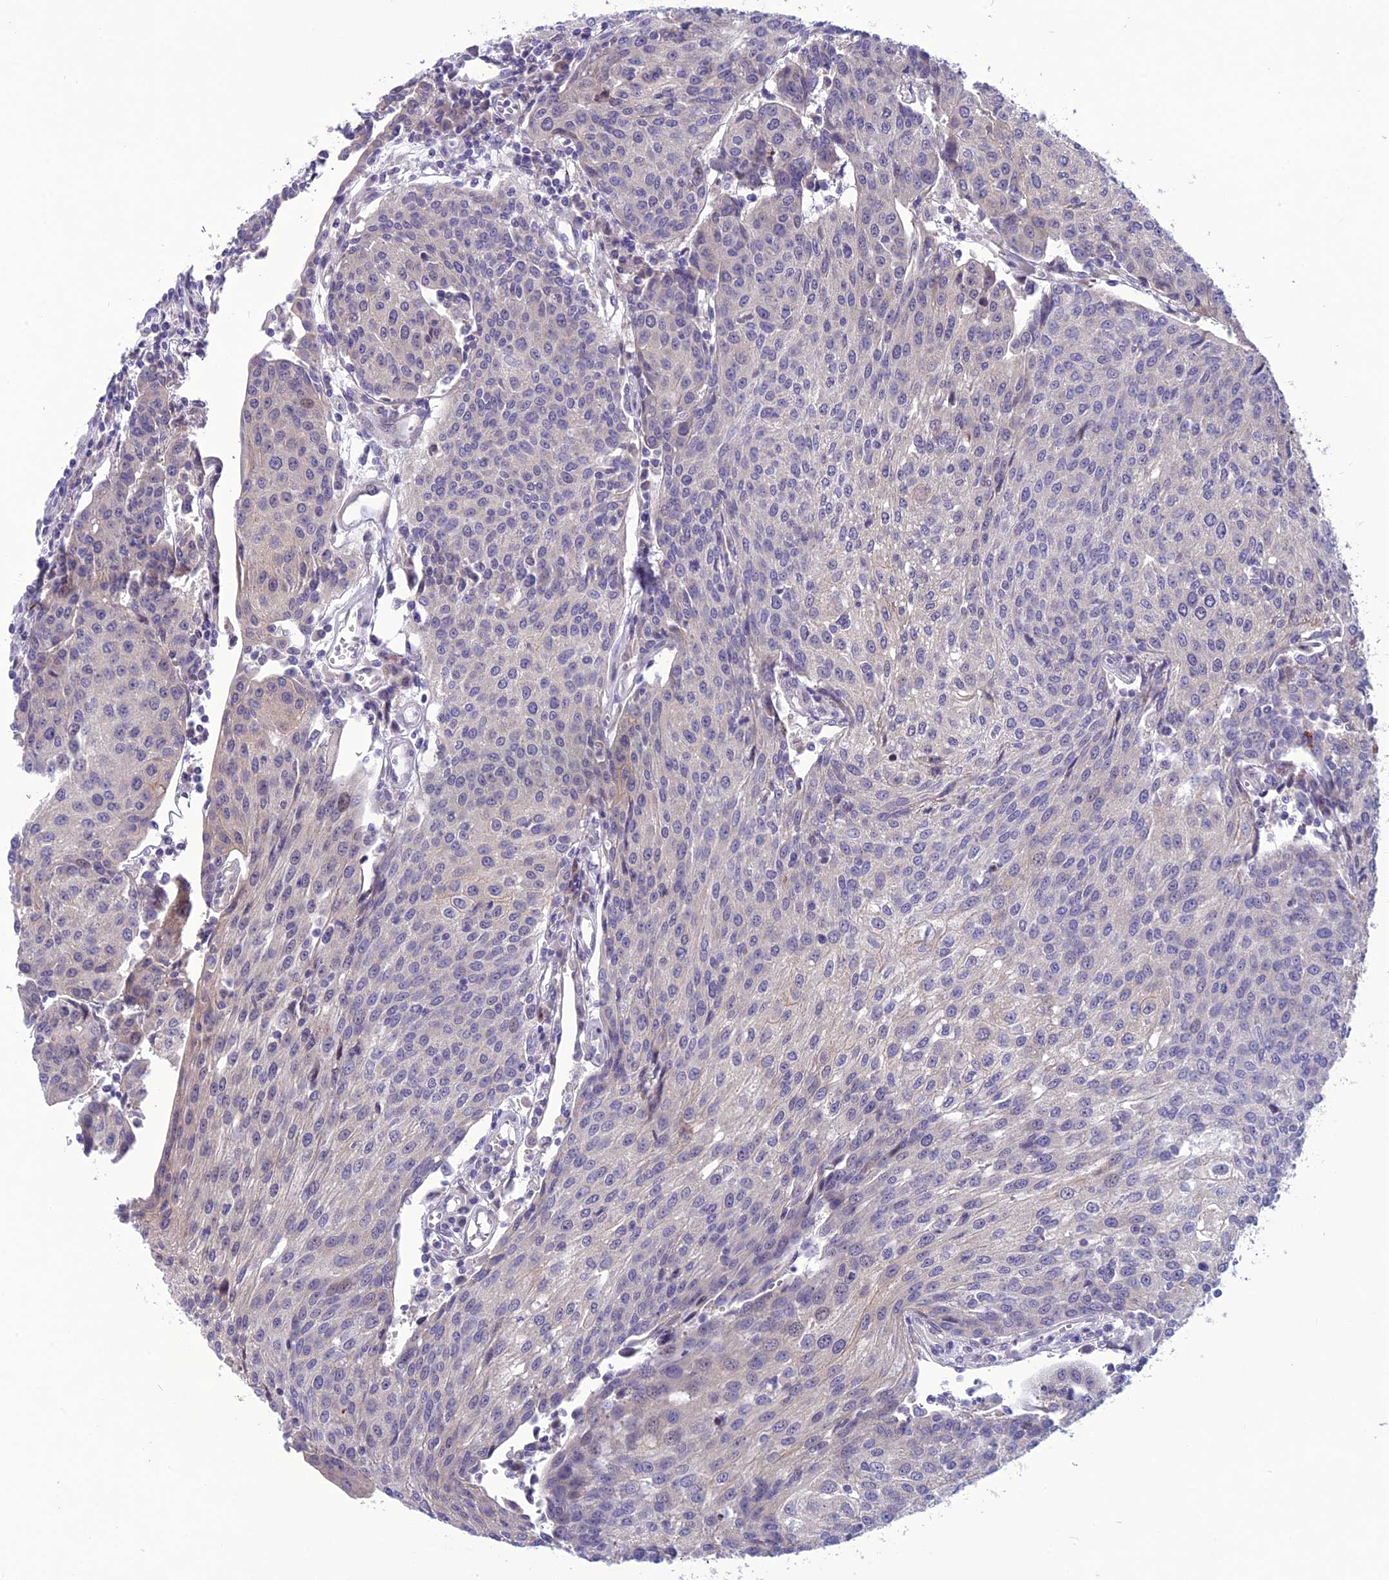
{"staining": {"intensity": "negative", "quantity": "none", "location": "none"}, "tissue": "urothelial cancer", "cell_type": "Tumor cells", "image_type": "cancer", "snomed": [{"axis": "morphology", "description": "Urothelial carcinoma, High grade"}, {"axis": "topography", "description": "Urinary bladder"}], "caption": "Urothelial carcinoma (high-grade) was stained to show a protein in brown. There is no significant staining in tumor cells.", "gene": "PSMF1", "patient": {"sex": "female", "age": 85}}